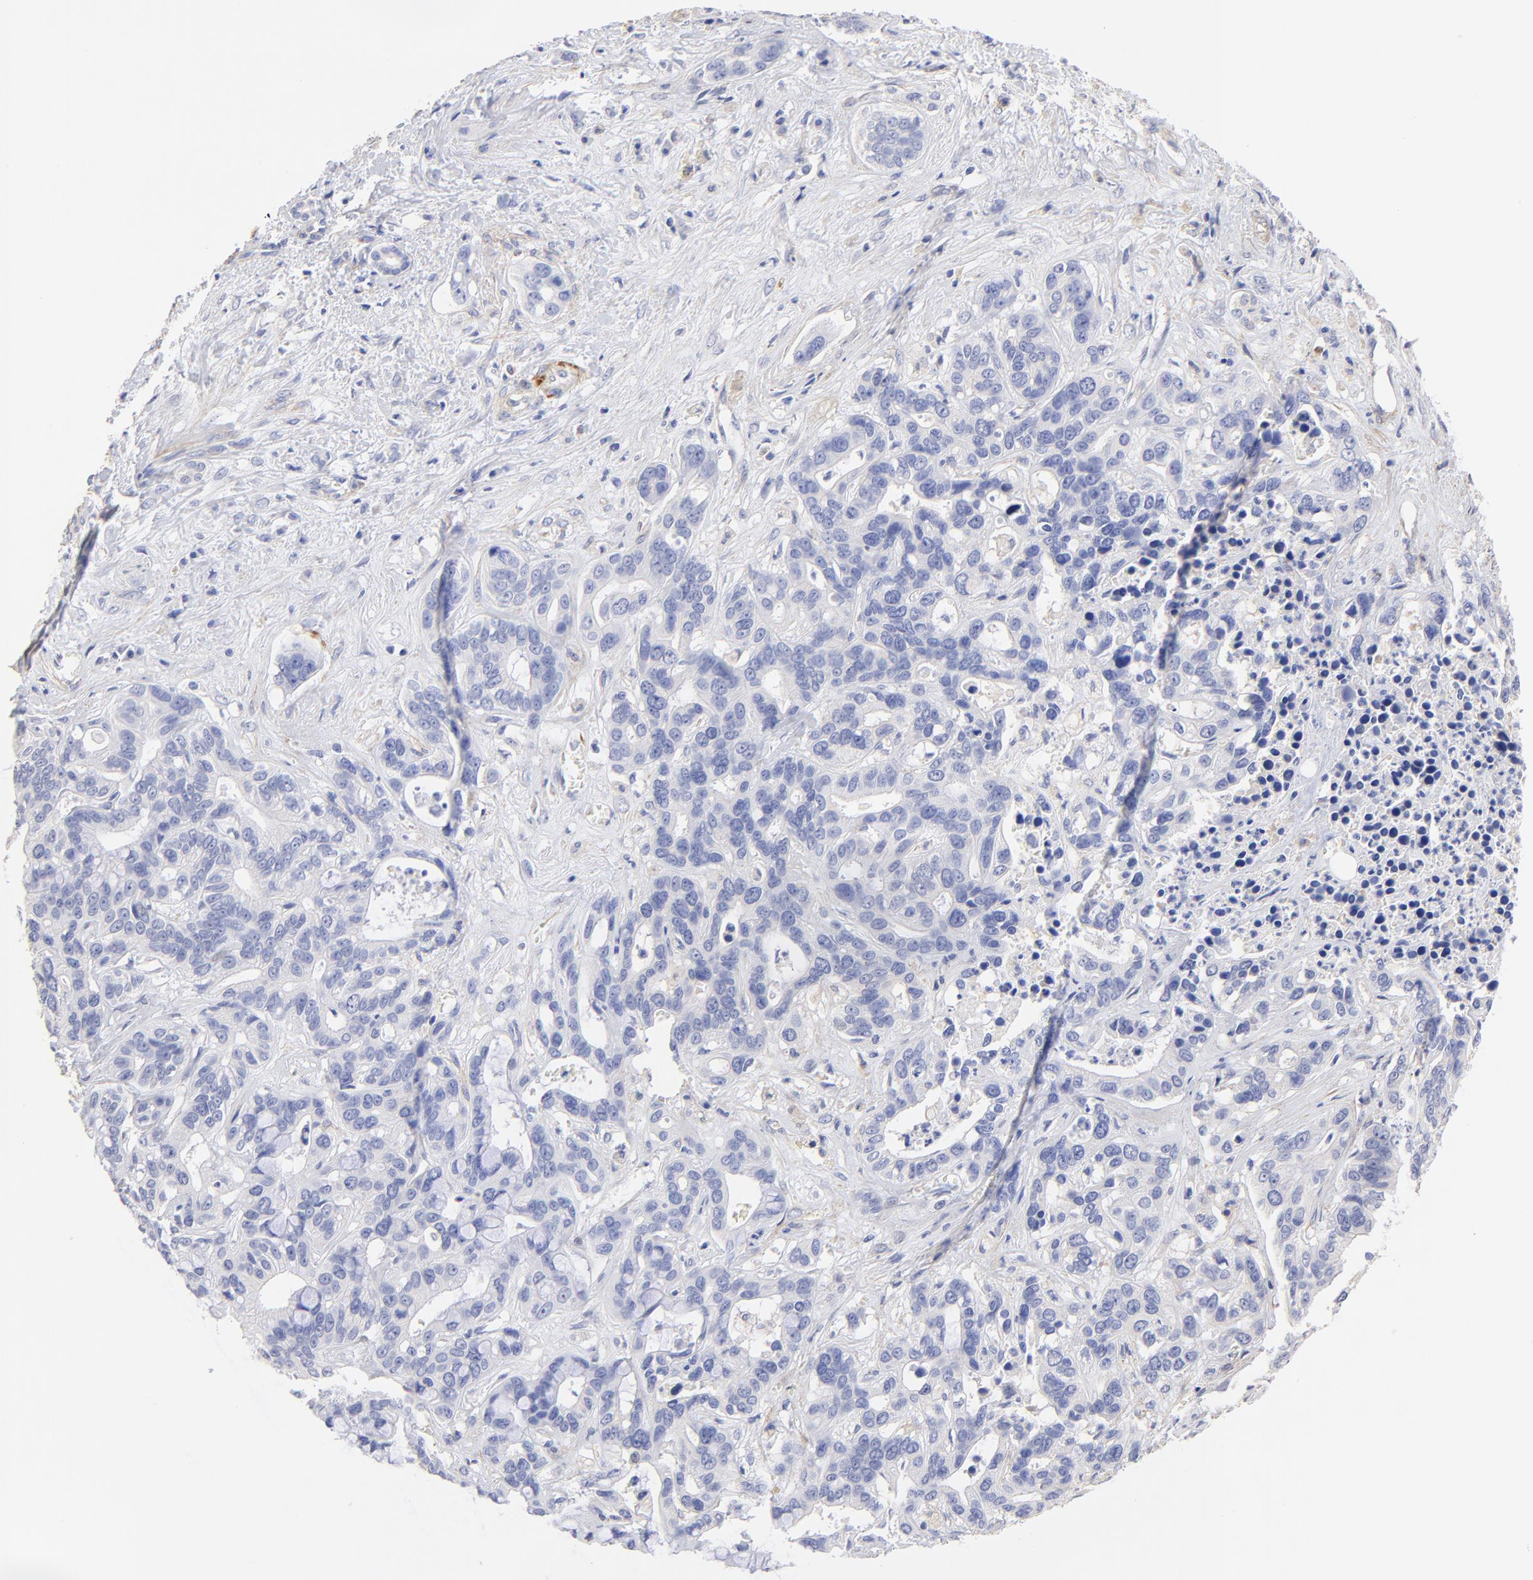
{"staining": {"intensity": "negative", "quantity": "none", "location": "none"}, "tissue": "liver cancer", "cell_type": "Tumor cells", "image_type": "cancer", "snomed": [{"axis": "morphology", "description": "Cholangiocarcinoma"}, {"axis": "topography", "description": "Liver"}], "caption": "This is an immunohistochemistry photomicrograph of human liver cancer (cholangiocarcinoma). There is no staining in tumor cells.", "gene": "ACTRT1", "patient": {"sex": "female", "age": 65}}